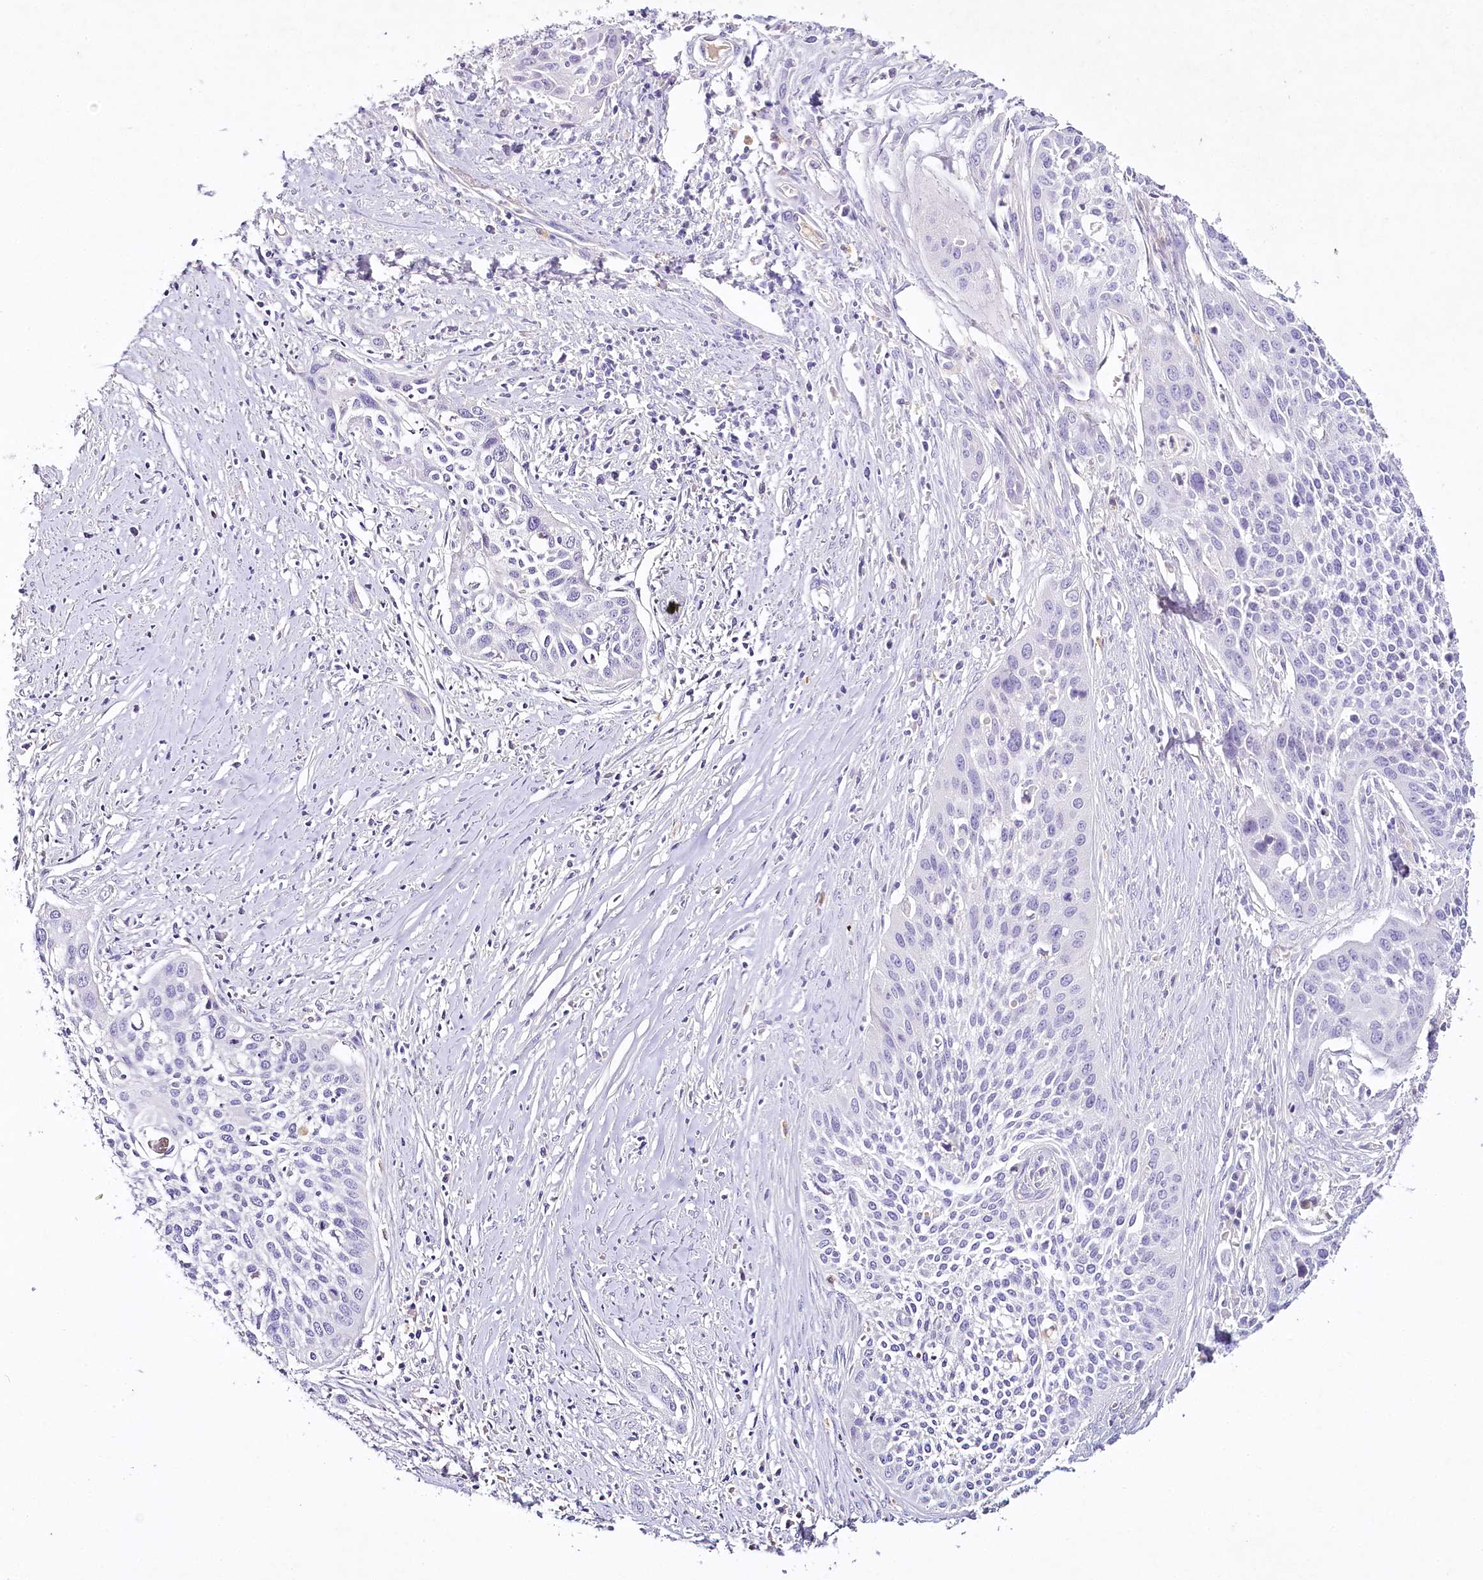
{"staining": {"intensity": "negative", "quantity": "none", "location": "none"}, "tissue": "cervical cancer", "cell_type": "Tumor cells", "image_type": "cancer", "snomed": [{"axis": "morphology", "description": "Squamous cell carcinoma, NOS"}, {"axis": "topography", "description": "Cervix"}], "caption": "Immunohistochemical staining of human cervical cancer (squamous cell carcinoma) exhibits no significant expression in tumor cells.", "gene": "HPD", "patient": {"sex": "female", "age": 34}}